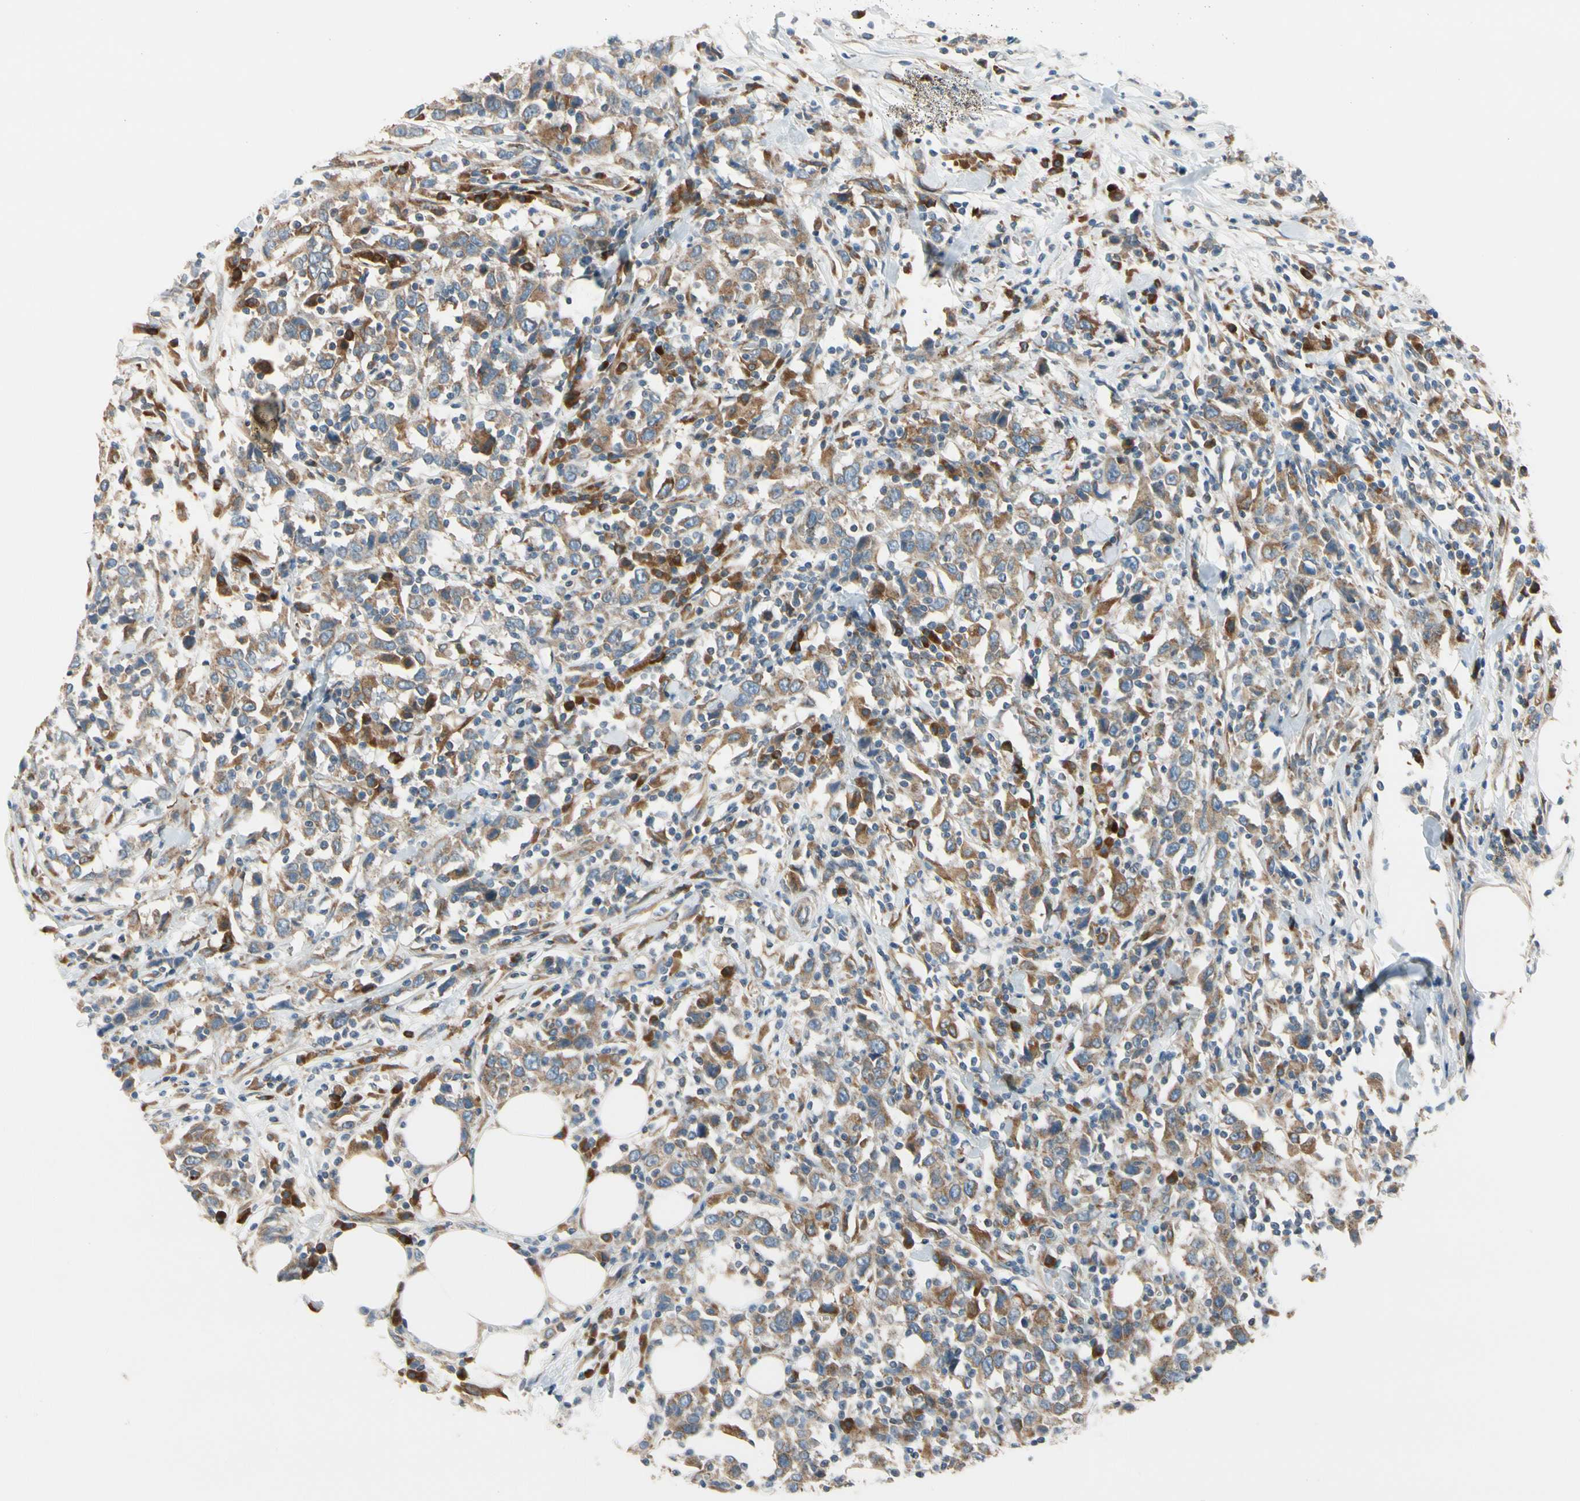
{"staining": {"intensity": "moderate", "quantity": ">75%", "location": "cytoplasmic/membranous"}, "tissue": "urothelial cancer", "cell_type": "Tumor cells", "image_type": "cancer", "snomed": [{"axis": "morphology", "description": "Urothelial carcinoma, High grade"}, {"axis": "topography", "description": "Urinary bladder"}], "caption": "An immunohistochemistry (IHC) histopathology image of neoplastic tissue is shown. Protein staining in brown shows moderate cytoplasmic/membranous positivity in urothelial carcinoma (high-grade) within tumor cells.", "gene": "CLCC1", "patient": {"sex": "male", "age": 61}}